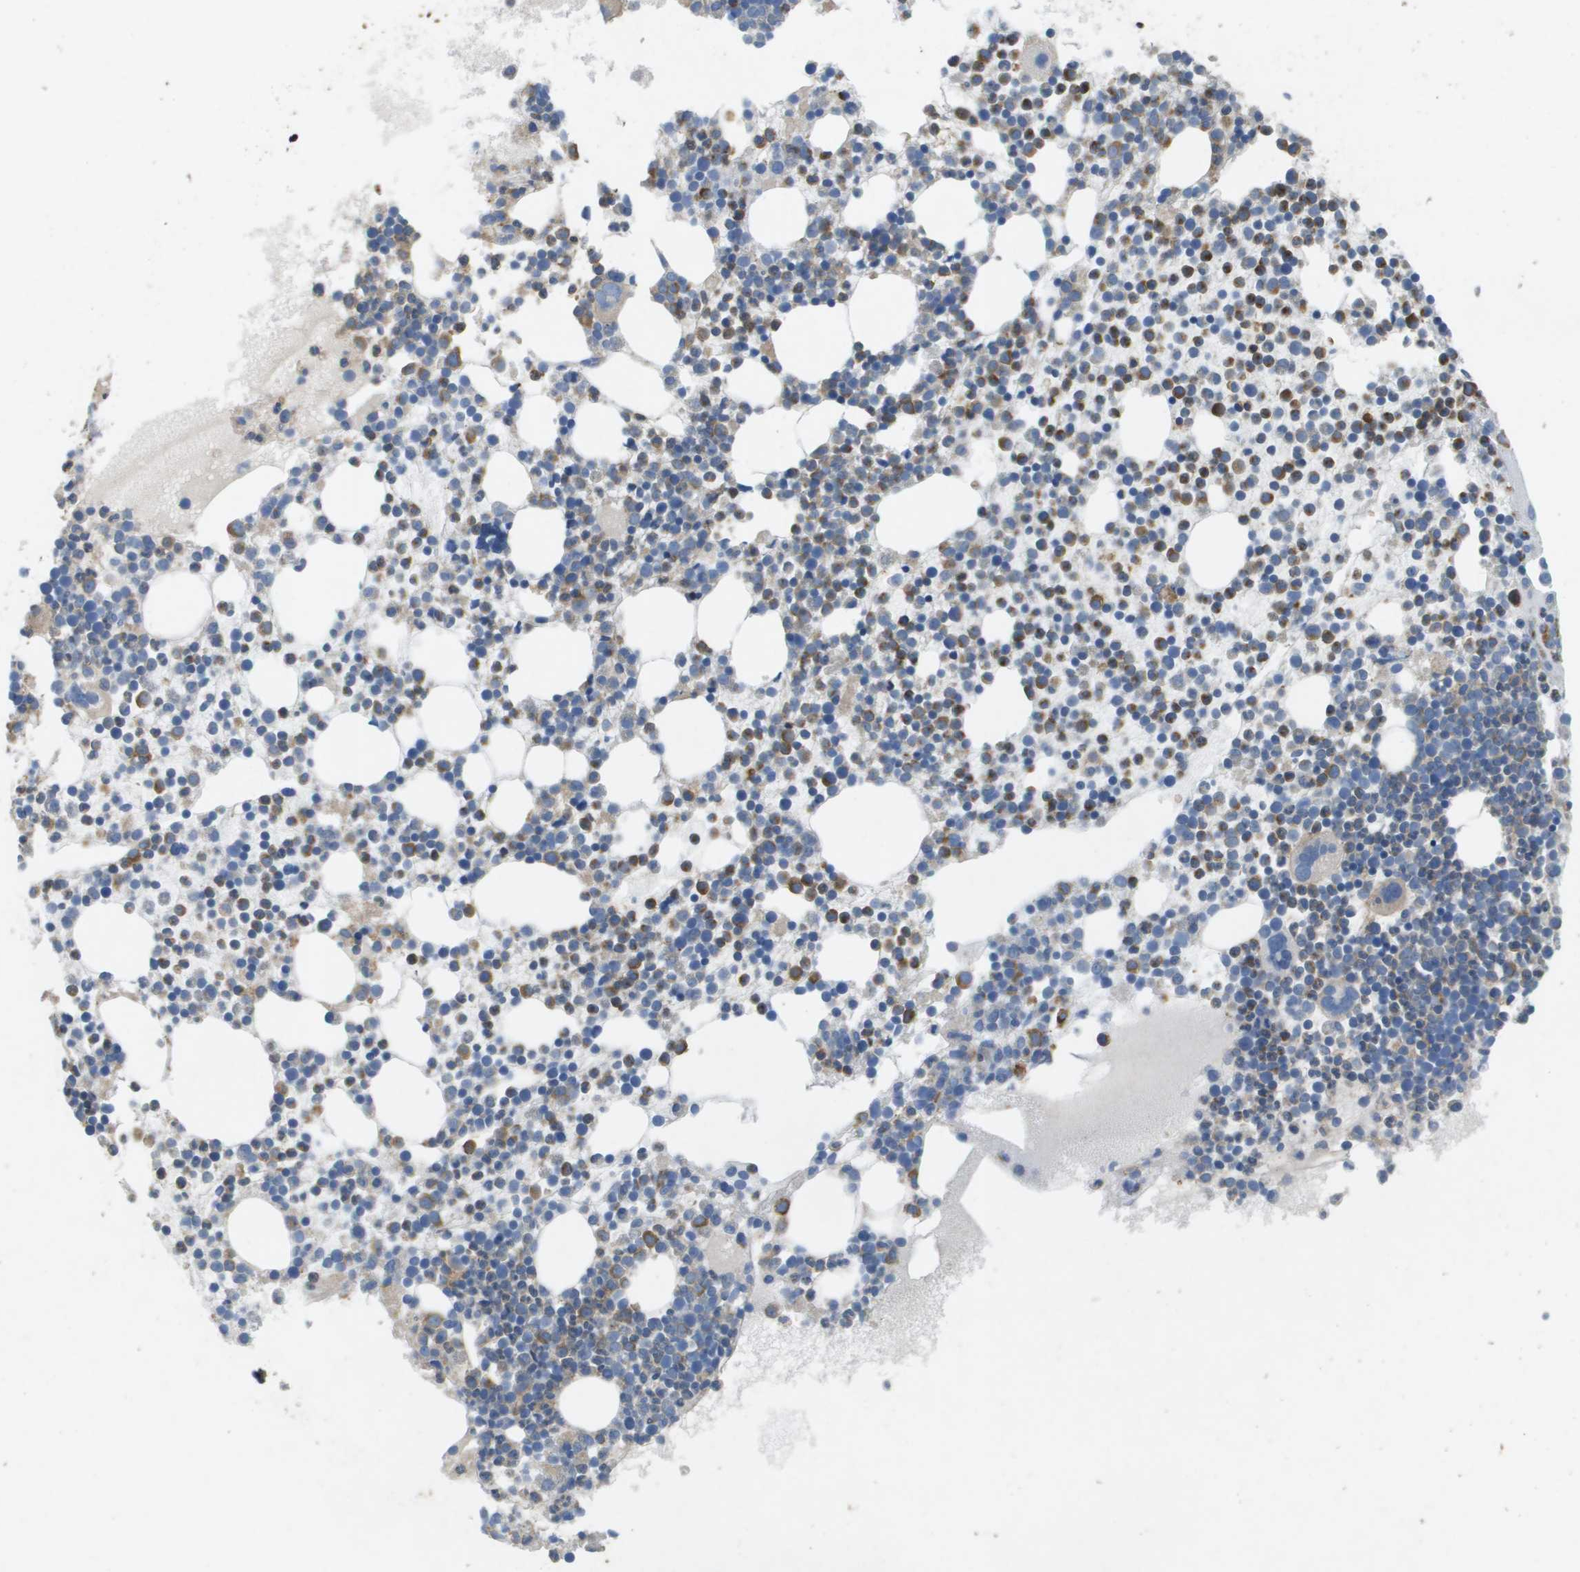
{"staining": {"intensity": "moderate", "quantity": "25%-75%", "location": "cytoplasmic/membranous"}, "tissue": "bone marrow", "cell_type": "Hematopoietic cells", "image_type": "normal", "snomed": [{"axis": "morphology", "description": "Normal tissue, NOS"}, {"axis": "morphology", "description": "Inflammation, NOS"}, {"axis": "topography", "description": "Bone marrow"}], "caption": "Immunohistochemistry (DAB) staining of normal bone marrow exhibits moderate cytoplasmic/membranous protein staining in about 25%-75% of hematopoietic cells.", "gene": "CLCA4", "patient": {"sex": "male", "age": 58}}